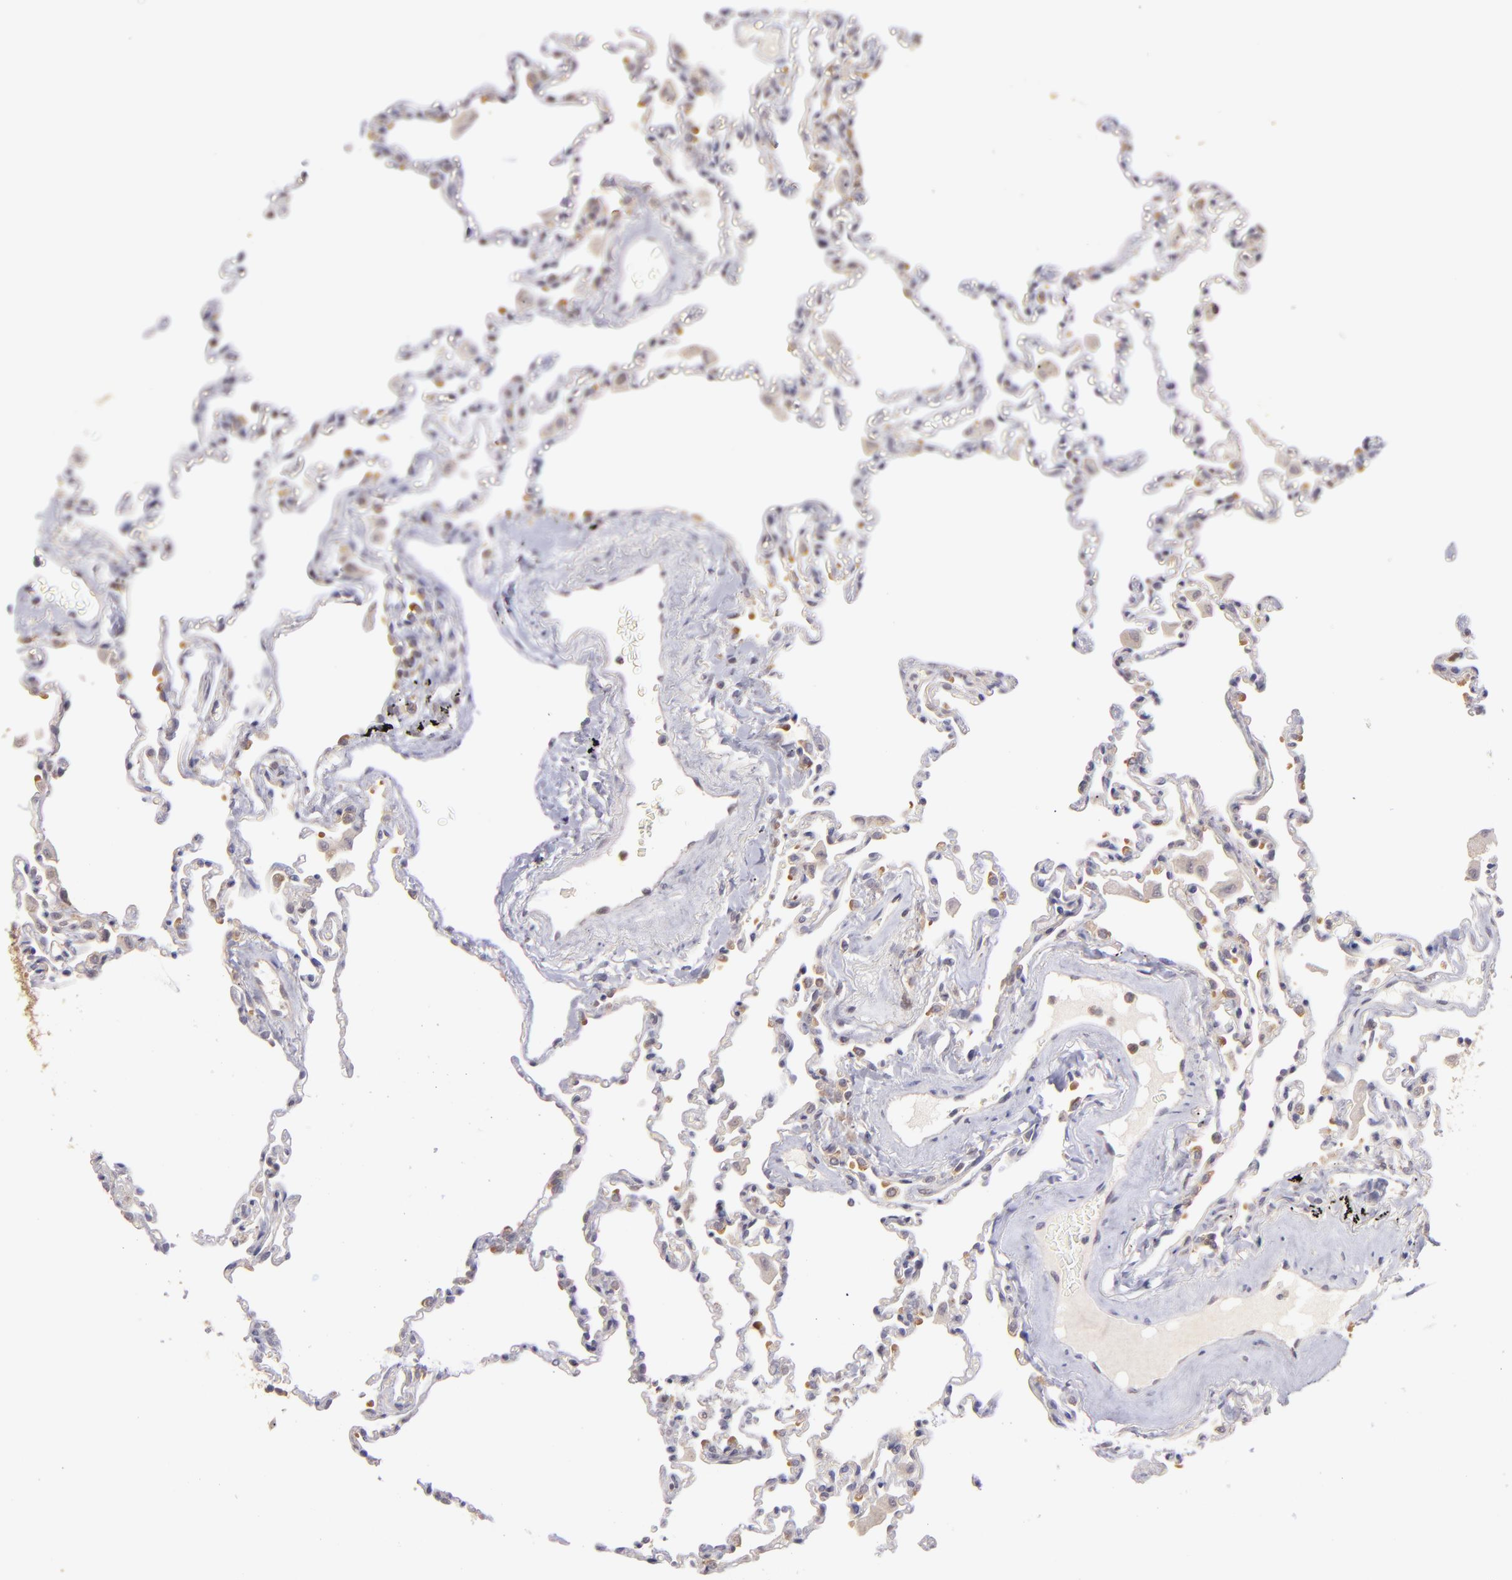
{"staining": {"intensity": "moderate", "quantity": "25%-75%", "location": "cytoplasmic/membranous"}, "tissue": "lung", "cell_type": "Alveolar cells", "image_type": "normal", "snomed": [{"axis": "morphology", "description": "Normal tissue, NOS"}, {"axis": "topography", "description": "Lung"}], "caption": "Lung stained with DAB immunohistochemistry reveals medium levels of moderate cytoplasmic/membranous expression in approximately 25%-75% of alveolar cells. (DAB (3,3'-diaminobenzidine) IHC with brightfield microscopy, high magnification).", "gene": "PTPN13", "patient": {"sex": "male", "age": 59}}